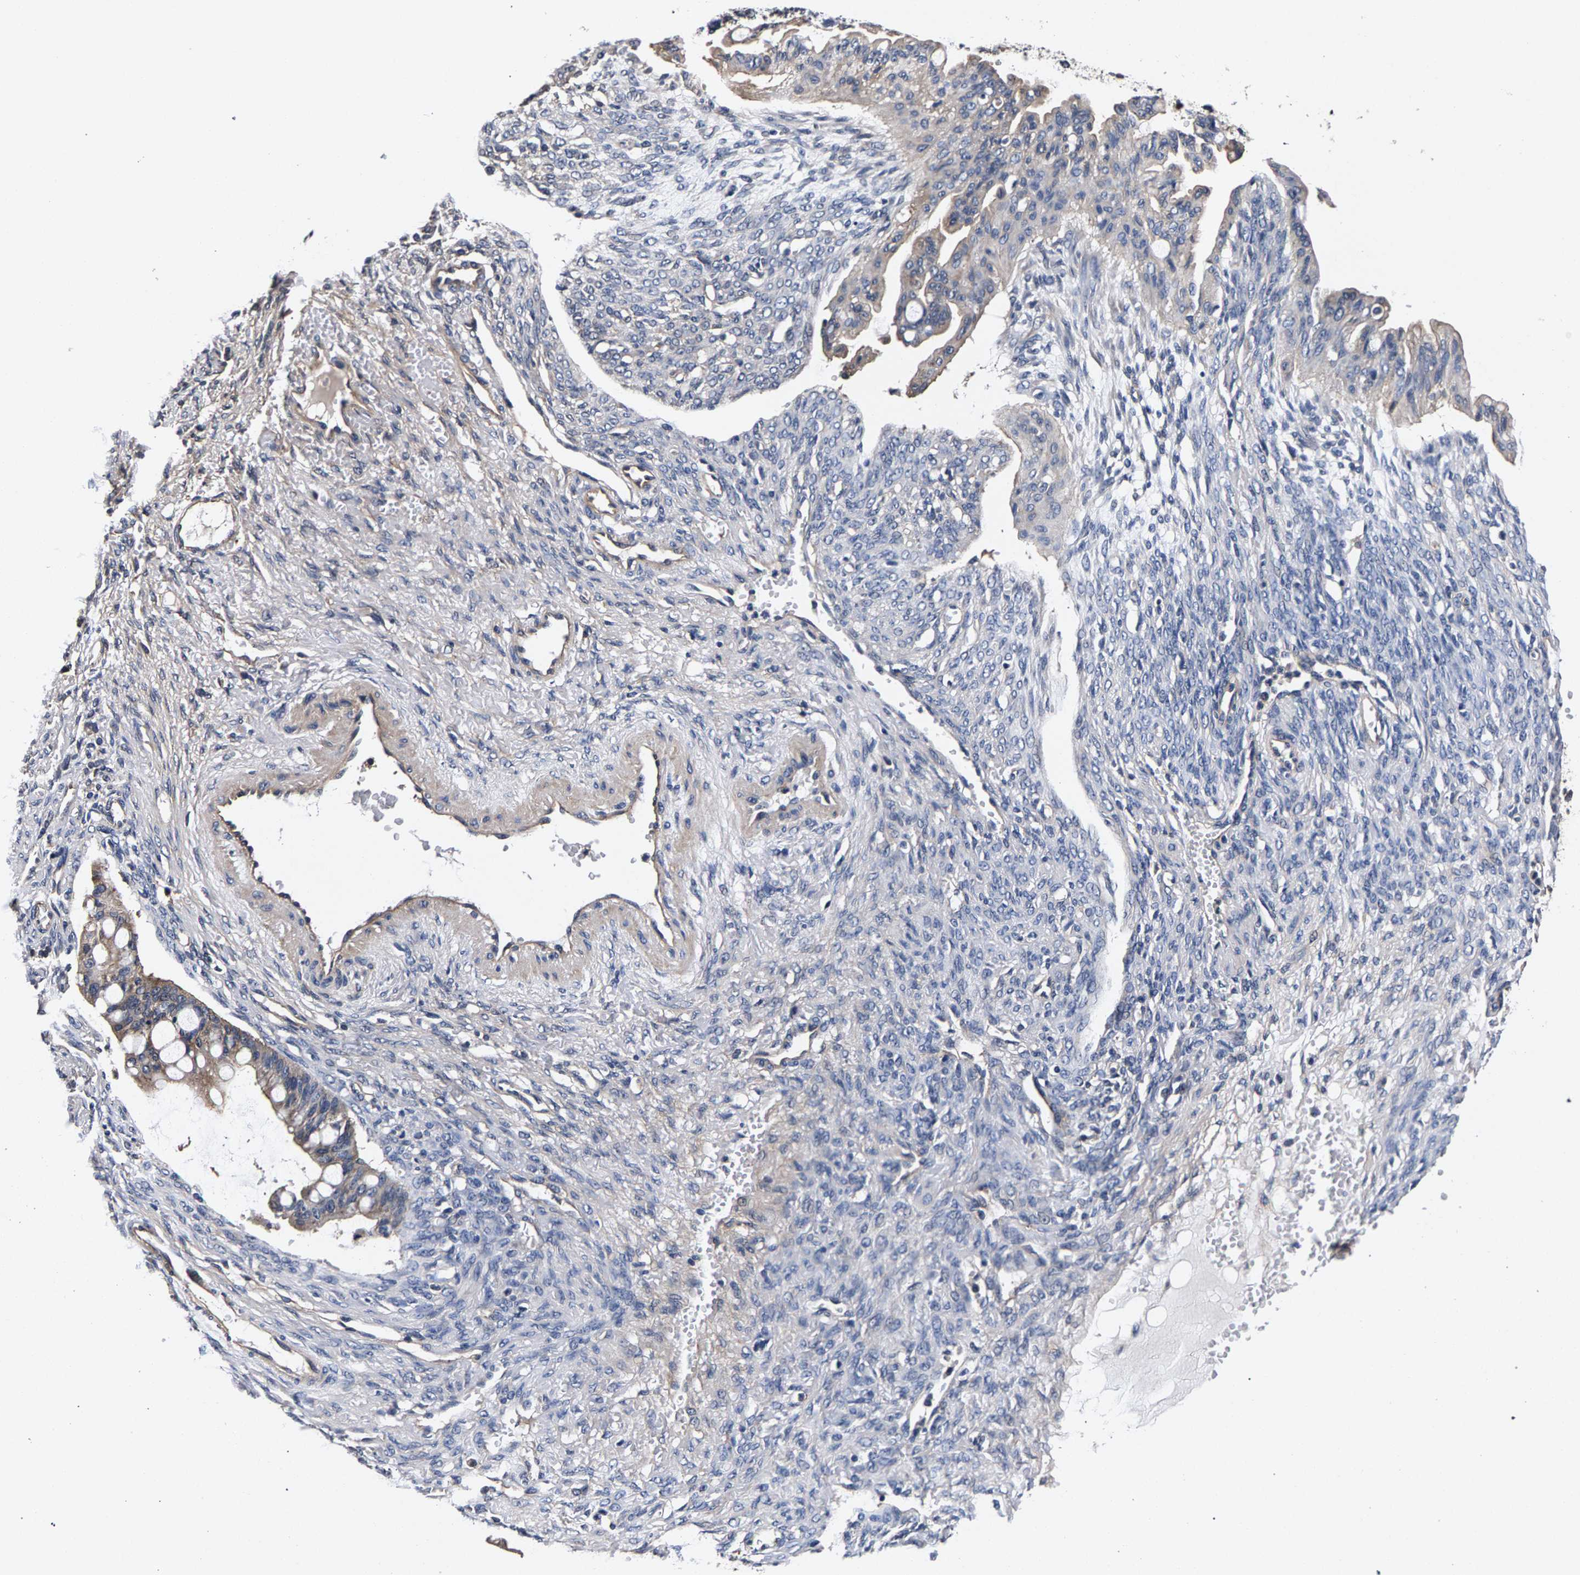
{"staining": {"intensity": "moderate", "quantity": ">75%", "location": "cytoplasmic/membranous"}, "tissue": "ovarian cancer", "cell_type": "Tumor cells", "image_type": "cancer", "snomed": [{"axis": "morphology", "description": "Cystadenocarcinoma, mucinous, NOS"}, {"axis": "topography", "description": "Ovary"}], "caption": "Human ovarian mucinous cystadenocarcinoma stained for a protein (brown) exhibits moderate cytoplasmic/membranous positive expression in approximately >75% of tumor cells.", "gene": "MARCHF7", "patient": {"sex": "female", "age": 73}}